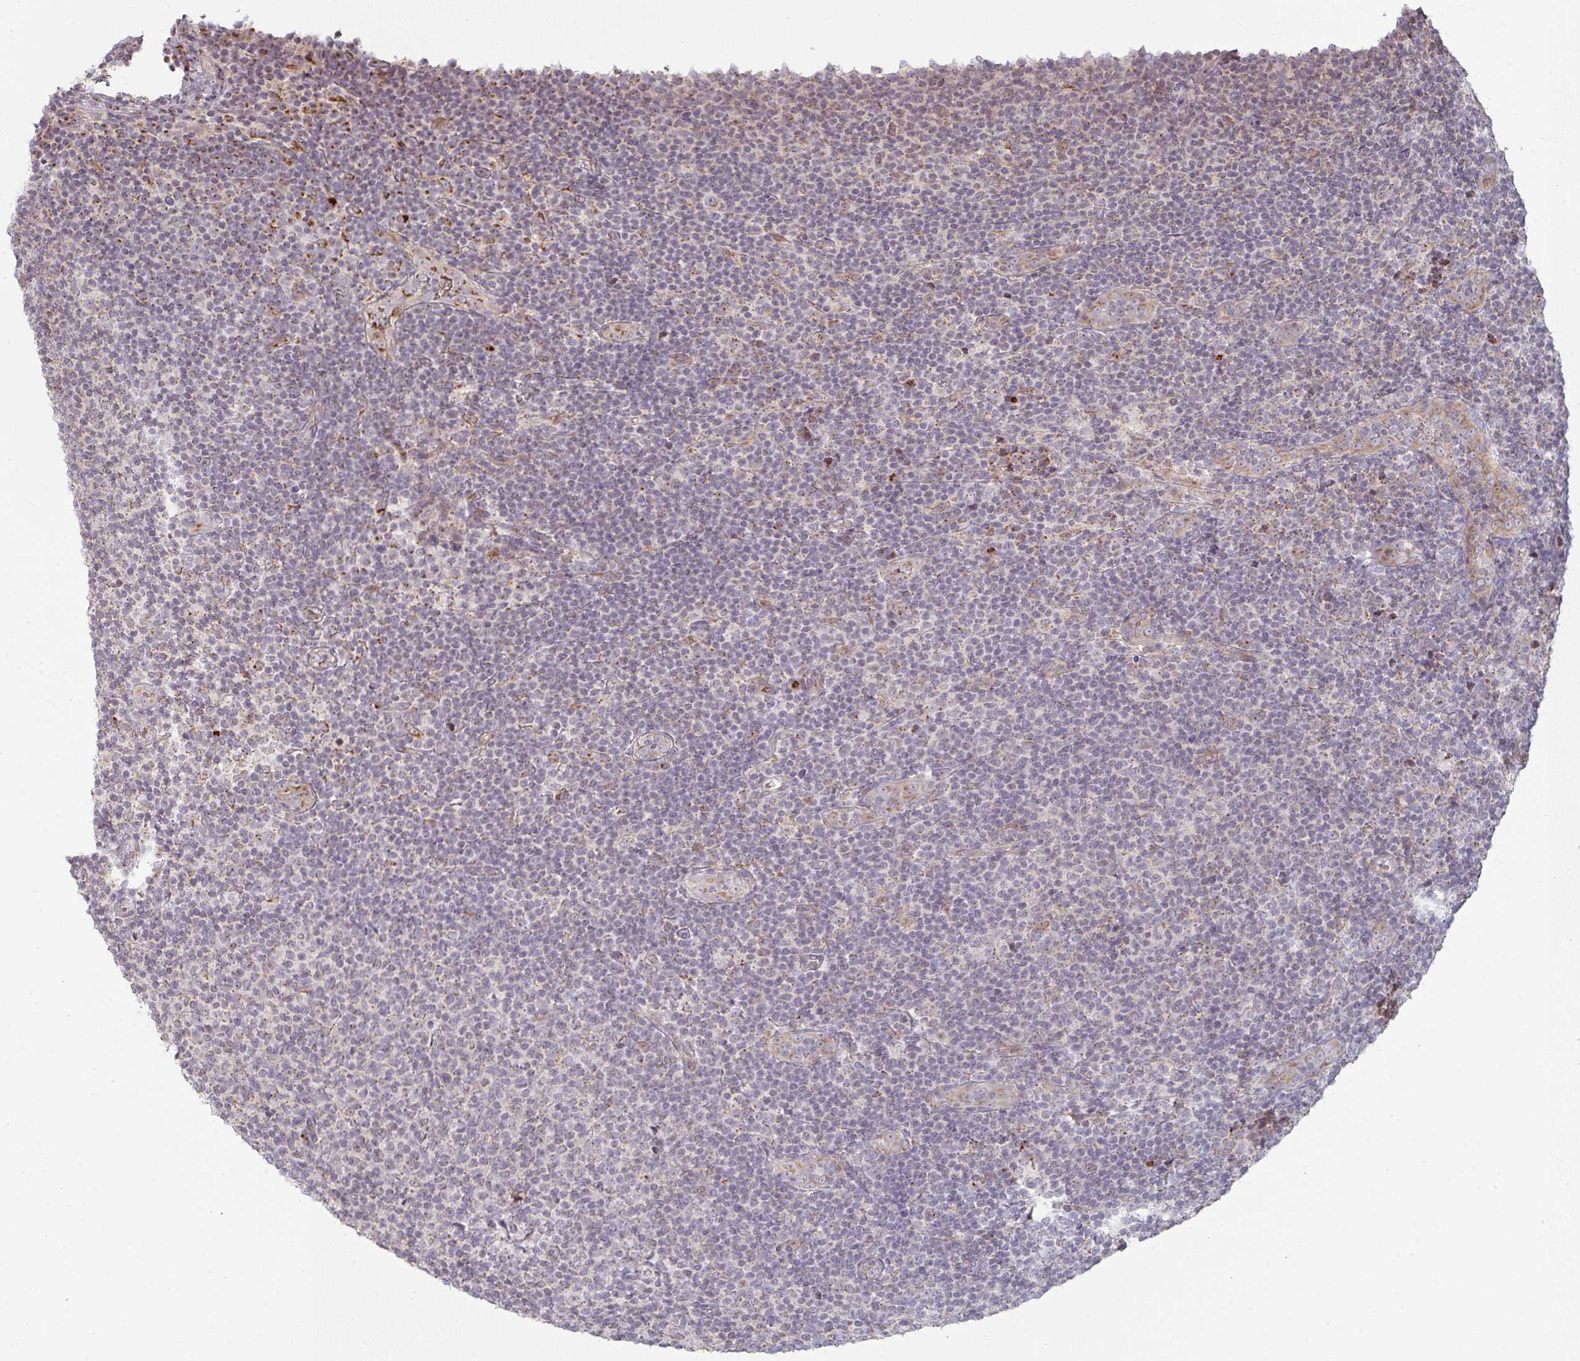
{"staining": {"intensity": "moderate", "quantity": "<25%", "location": "cytoplasmic/membranous"}, "tissue": "lymphoma", "cell_type": "Tumor cells", "image_type": "cancer", "snomed": [{"axis": "morphology", "description": "Malignant lymphoma, non-Hodgkin's type, Low grade"}, {"axis": "topography", "description": "Lymph node"}], "caption": "Approximately <25% of tumor cells in human malignant lymphoma, non-Hodgkin's type (low-grade) demonstrate moderate cytoplasmic/membranous protein positivity as visualized by brown immunohistochemical staining.", "gene": "ZNF526", "patient": {"sex": "male", "age": 66}}